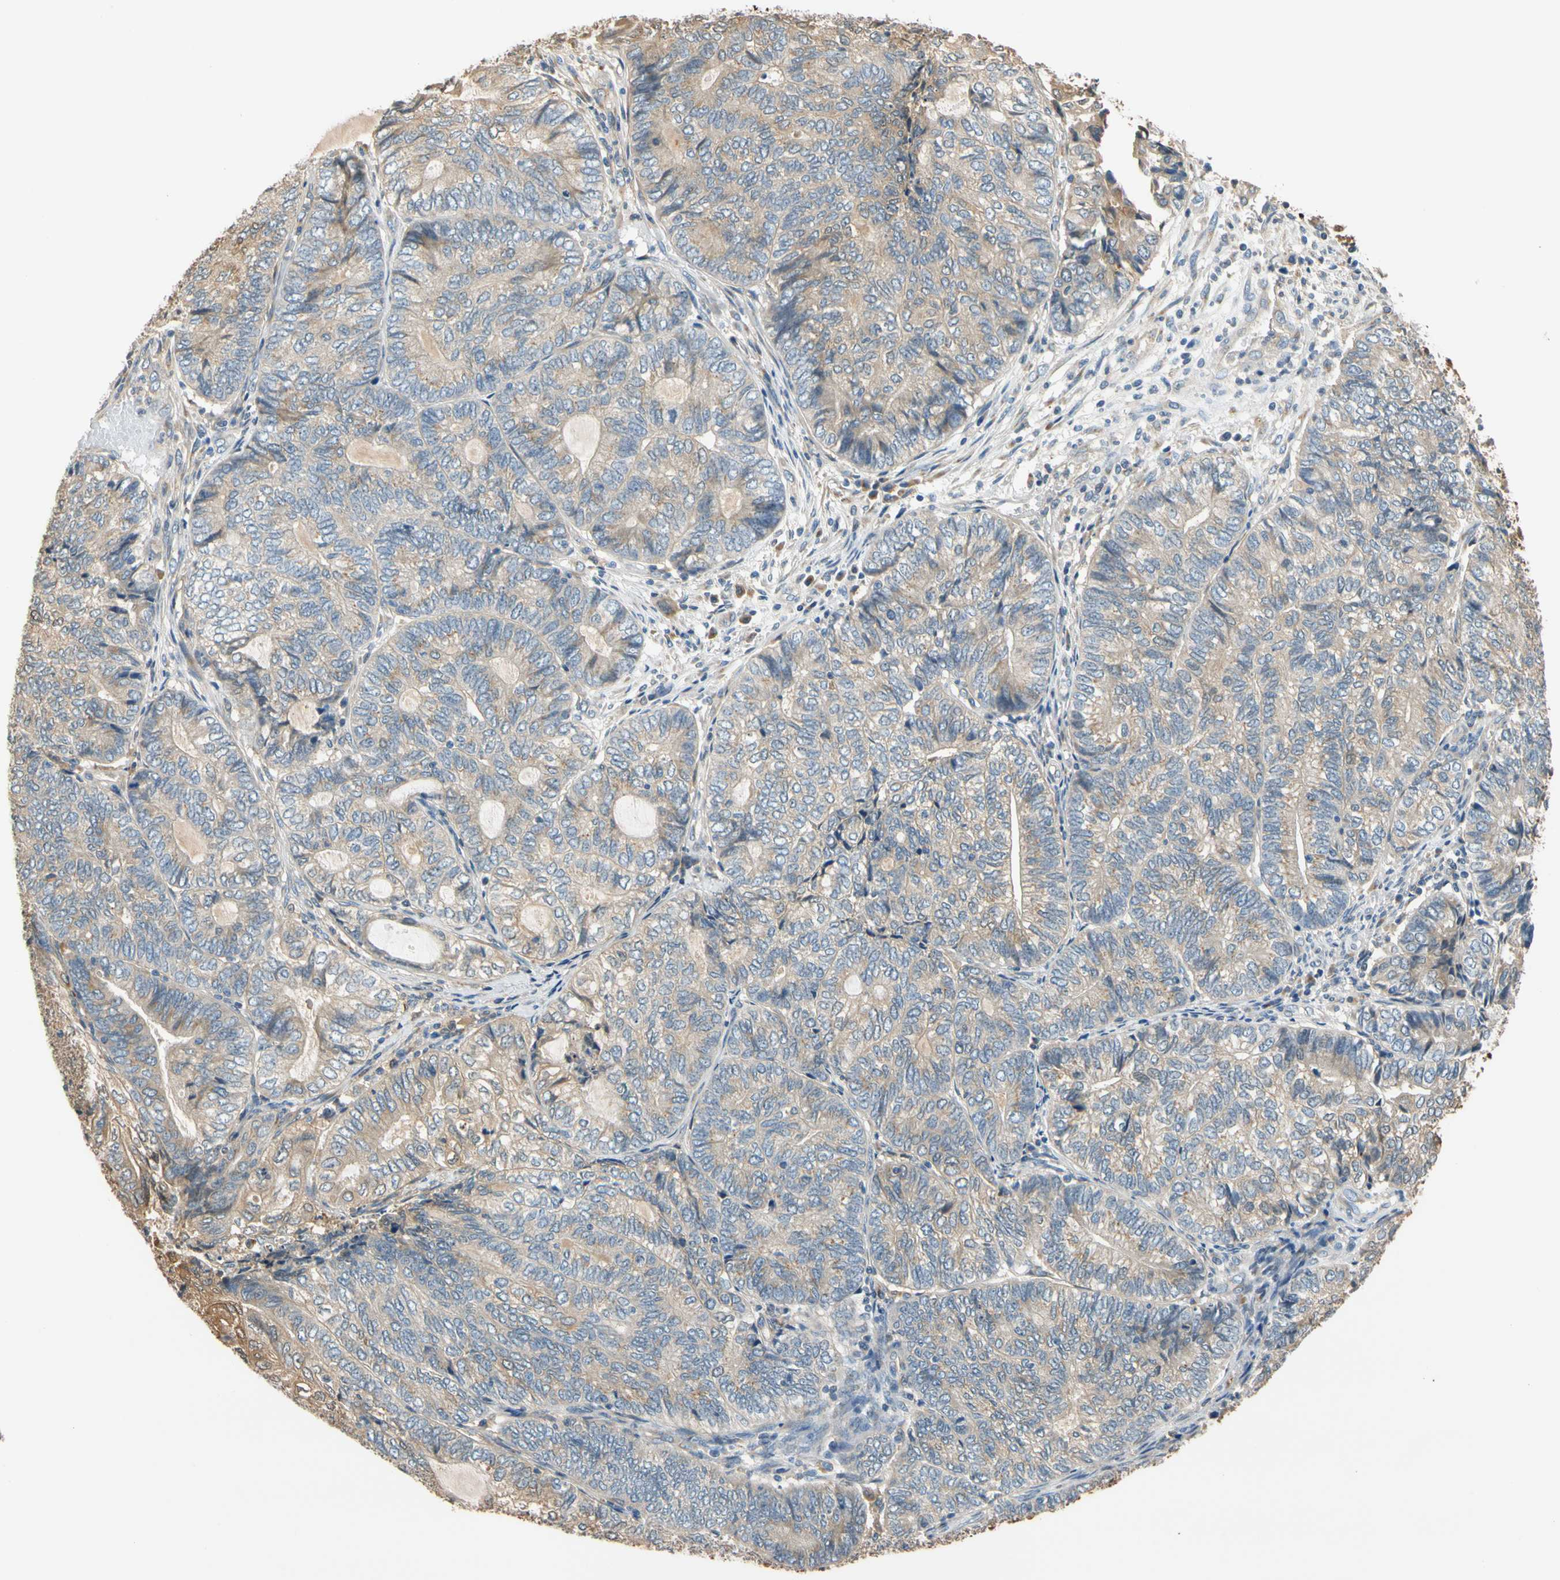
{"staining": {"intensity": "weak", "quantity": ">75%", "location": "cytoplasmic/membranous"}, "tissue": "endometrial cancer", "cell_type": "Tumor cells", "image_type": "cancer", "snomed": [{"axis": "morphology", "description": "Adenocarcinoma, NOS"}, {"axis": "topography", "description": "Uterus"}, {"axis": "topography", "description": "Endometrium"}], "caption": "Immunohistochemistry histopathology image of neoplastic tissue: human endometrial cancer stained using IHC shows low levels of weak protein expression localized specifically in the cytoplasmic/membranous of tumor cells, appearing as a cytoplasmic/membranous brown color.", "gene": "GPSM2", "patient": {"sex": "female", "age": 70}}